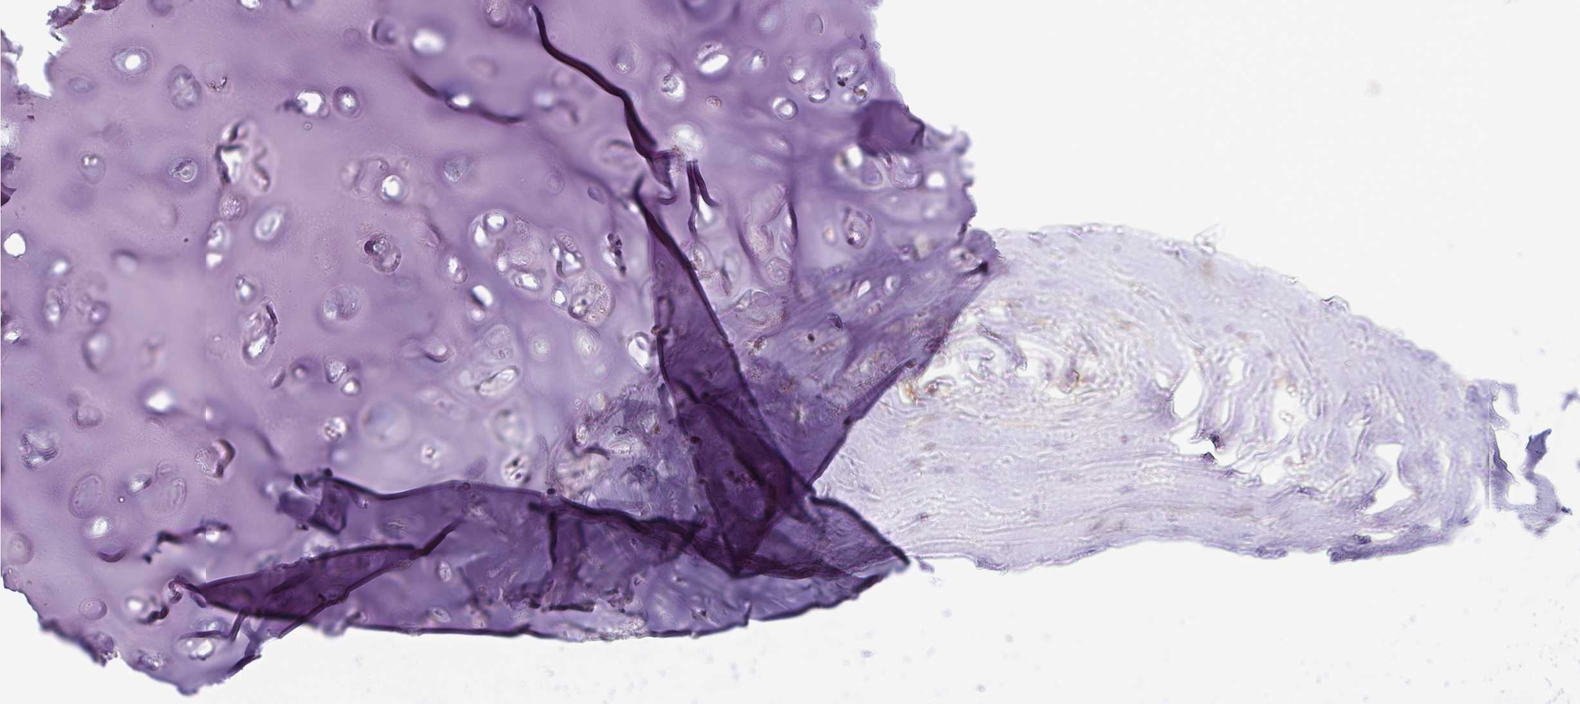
{"staining": {"intensity": "negative", "quantity": "none", "location": "none"}, "tissue": "adipose tissue", "cell_type": "Adipocytes", "image_type": "normal", "snomed": [{"axis": "morphology", "description": "Normal tissue, NOS"}, {"axis": "topography", "description": "Cartilage tissue"}, {"axis": "topography", "description": "Nasopharynx"}, {"axis": "topography", "description": "Thyroid gland"}], "caption": "IHC histopathology image of normal adipose tissue: human adipose tissue stained with DAB (3,3'-diaminobenzidine) displays no significant protein staining in adipocytes.", "gene": "EMC6", "patient": {"sex": "male", "age": 63}}